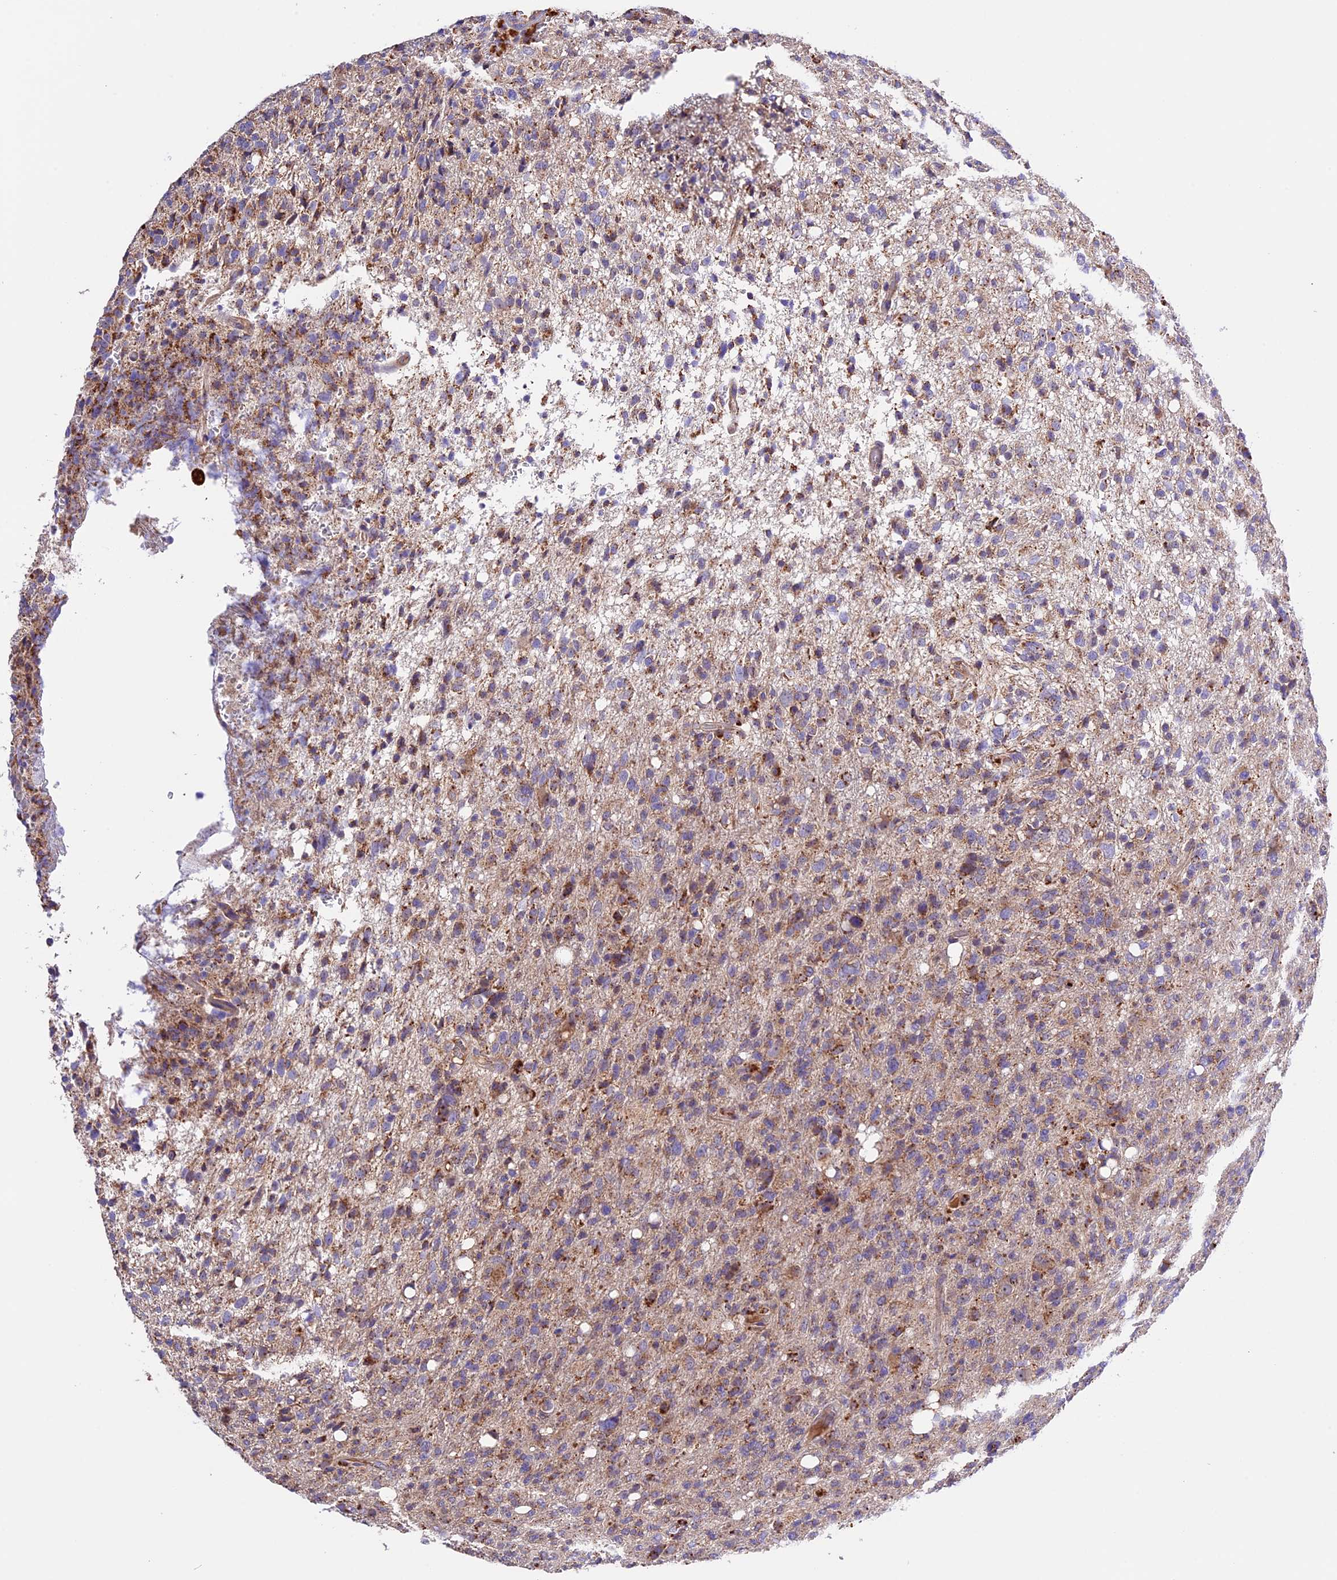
{"staining": {"intensity": "moderate", "quantity": "25%-75%", "location": "cytoplasmic/membranous"}, "tissue": "glioma", "cell_type": "Tumor cells", "image_type": "cancer", "snomed": [{"axis": "morphology", "description": "Glioma, malignant, High grade"}, {"axis": "topography", "description": "Brain"}], "caption": "Glioma was stained to show a protein in brown. There is medium levels of moderate cytoplasmic/membranous staining in about 25%-75% of tumor cells. (brown staining indicates protein expression, while blue staining denotes nuclei).", "gene": "METTL22", "patient": {"sex": "female", "age": 57}}